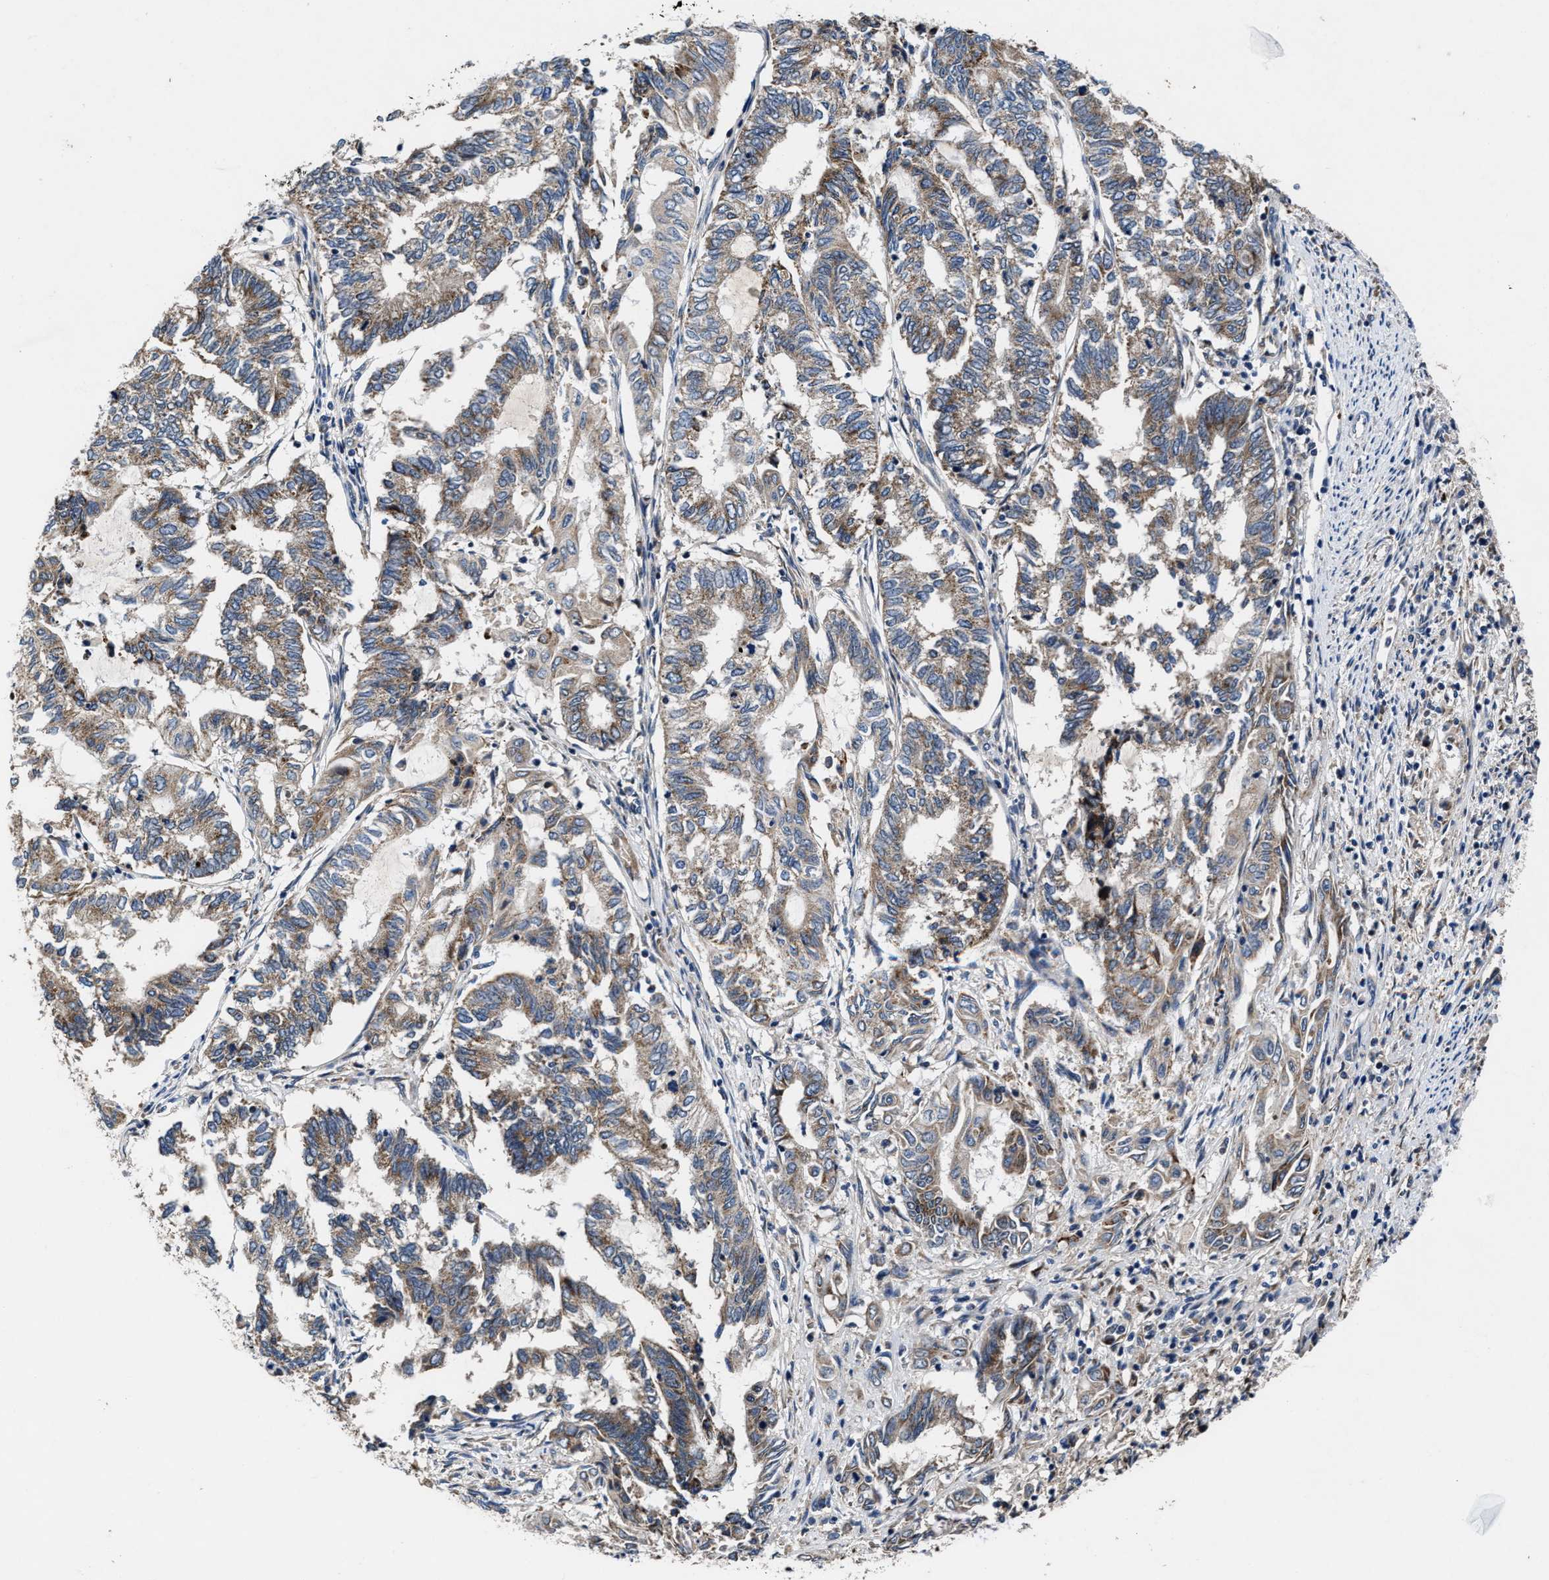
{"staining": {"intensity": "moderate", "quantity": ">75%", "location": "cytoplasmic/membranous"}, "tissue": "endometrial cancer", "cell_type": "Tumor cells", "image_type": "cancer", "snomed": [{"axis": "morphology", "description": "Adenocarcinoma, NOS"}, {"axis": "topography", "description": "Uterus"}, {"axis": "topography", "description": "Endometrium"}], "caption": "About >75% of tumor cells in endometrial adenocarcinoma display moderate cytoplasmic/membranous protein expression as visualized by brown immunohistochemical staining.", "gene": "TMEM53", "patient": {"sex": "female", "age": 70}}